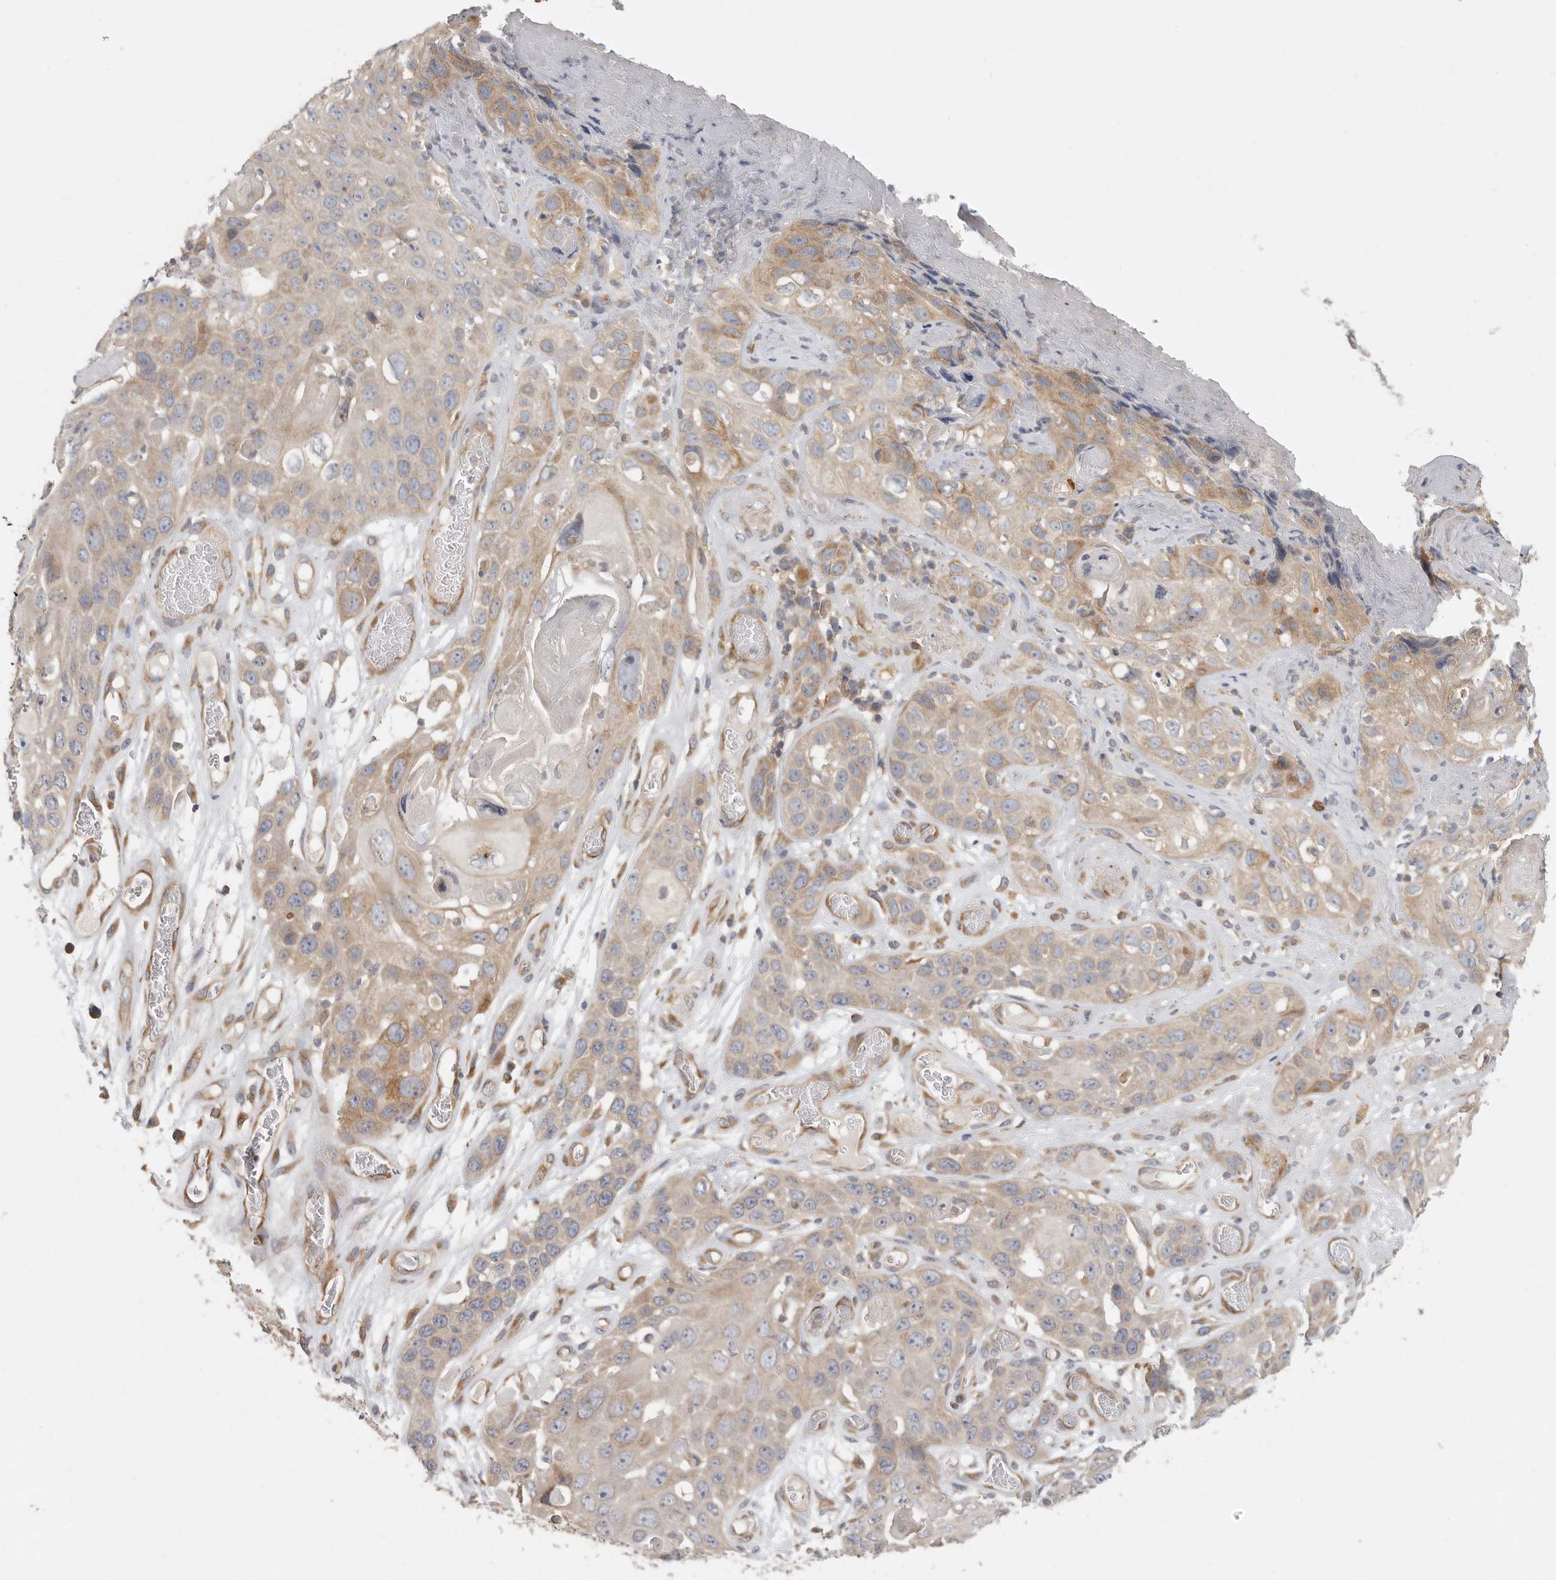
{"staining": {"intensity": "moderate", "quantity": "<25%", "location": "cytoplasmic/membranous"}, "tissue": "skin cancer", "cell_type": "Tumor cells", "image_type": "cancer", "snomed": [{"axis": "morphology", "description": "Squamous cell carcinoma, NOS"}, {"axis": "topography", "description": "Skin"}], "caption": "Human skin squamous cell carcinoma stained with a brown dye demonstrates moderate cytoplasmic/membranous positive staining in approximately <25% of tumor cells.", "gene": "BCAP29", "patient": {"sex": "male", "age": 55}}